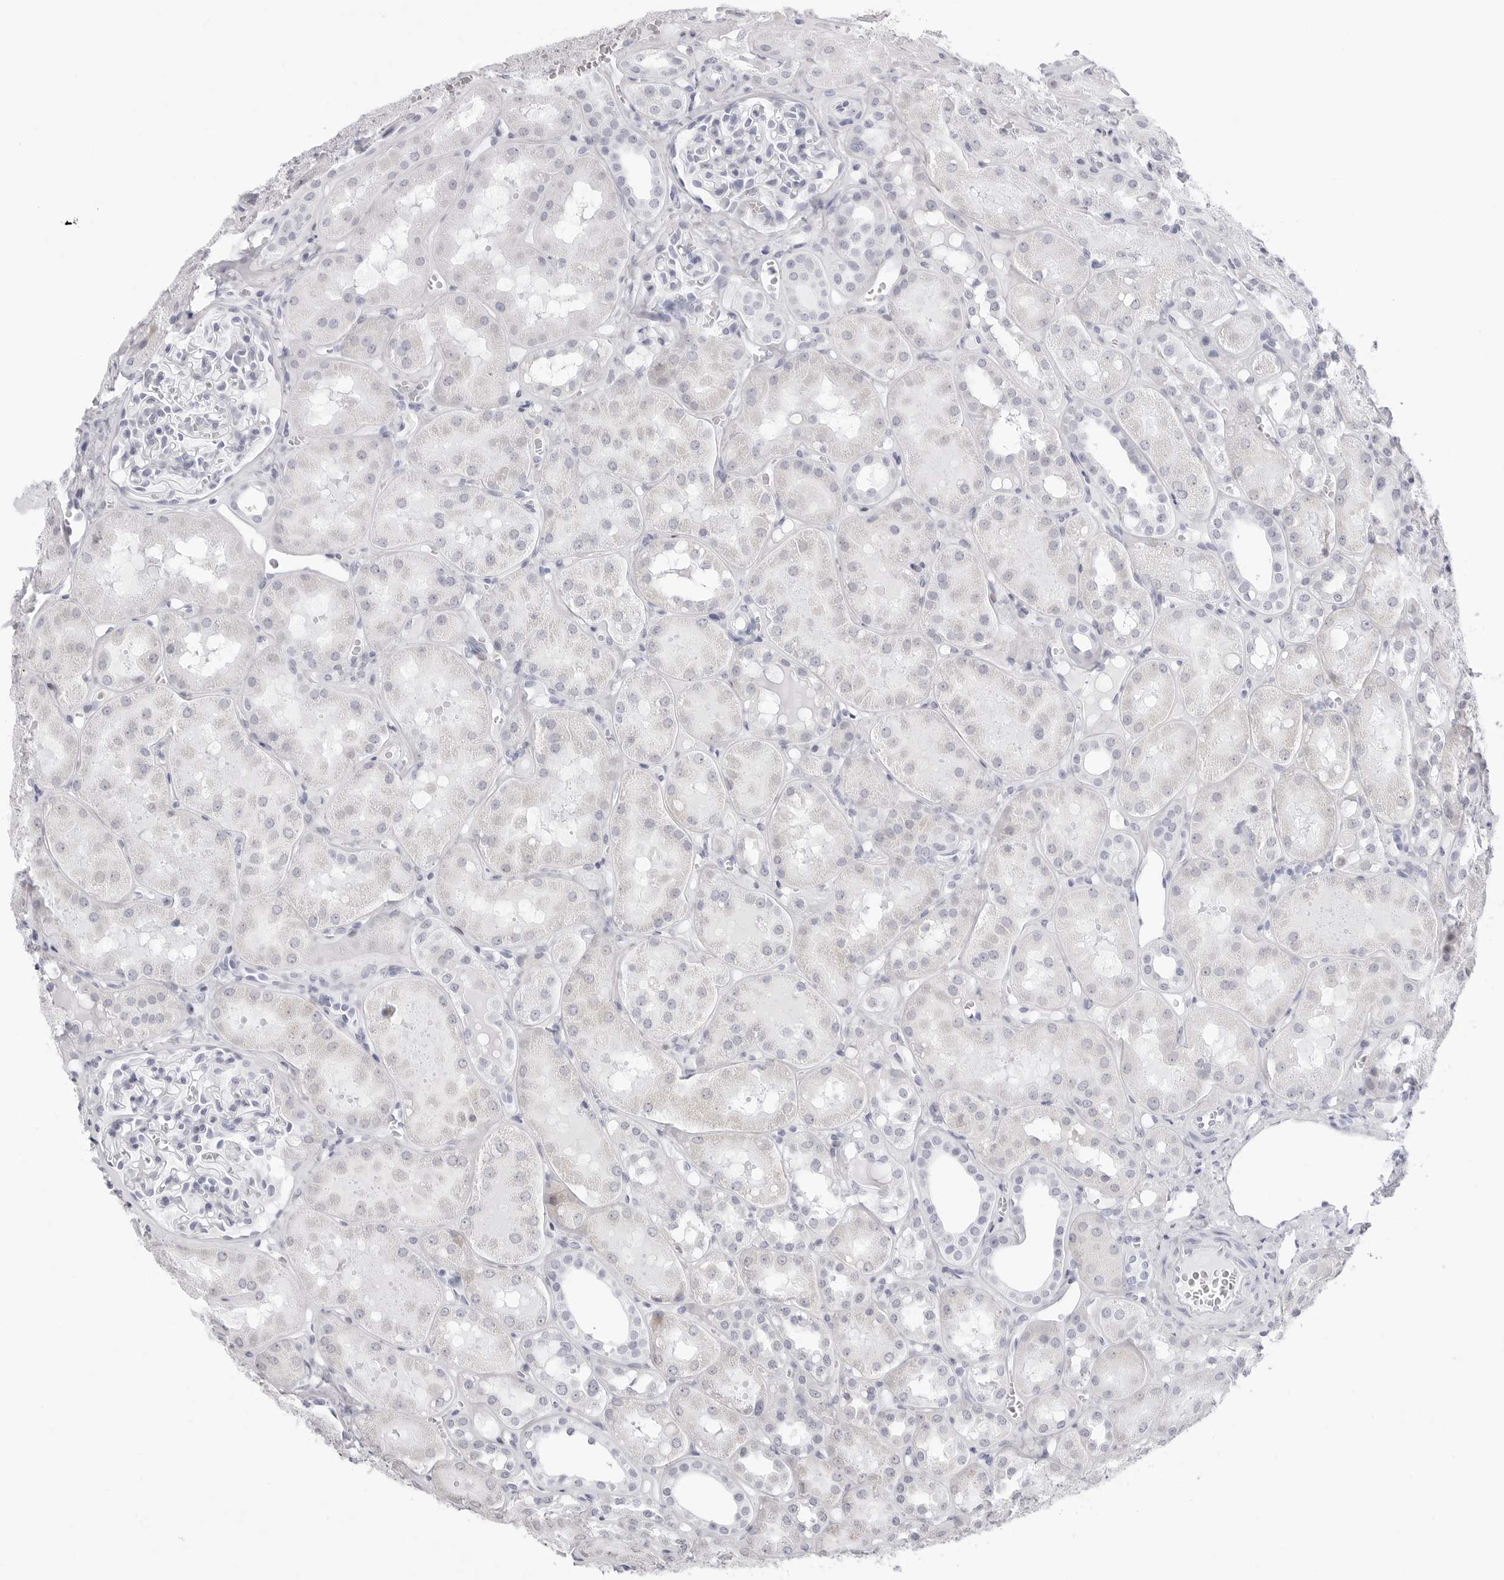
{"staining": {"intensity": "negative", "quantity": "none", "location": "none"}, "tissue": "kidney", "cell_type": "Cells in glomeruli", "image_type": "normal", "snomed": [{"axis": "morphology", "description": "Normal tissue, NOS"}, {"axis": "topography", "description": "Kidney"}], "caption": "Immunohistochemical staining of normal kidney shows no significant positivity in cells in glomeruli.", "gene": "TSSK1B", "patient": {"sex": "male", "age": 16}}